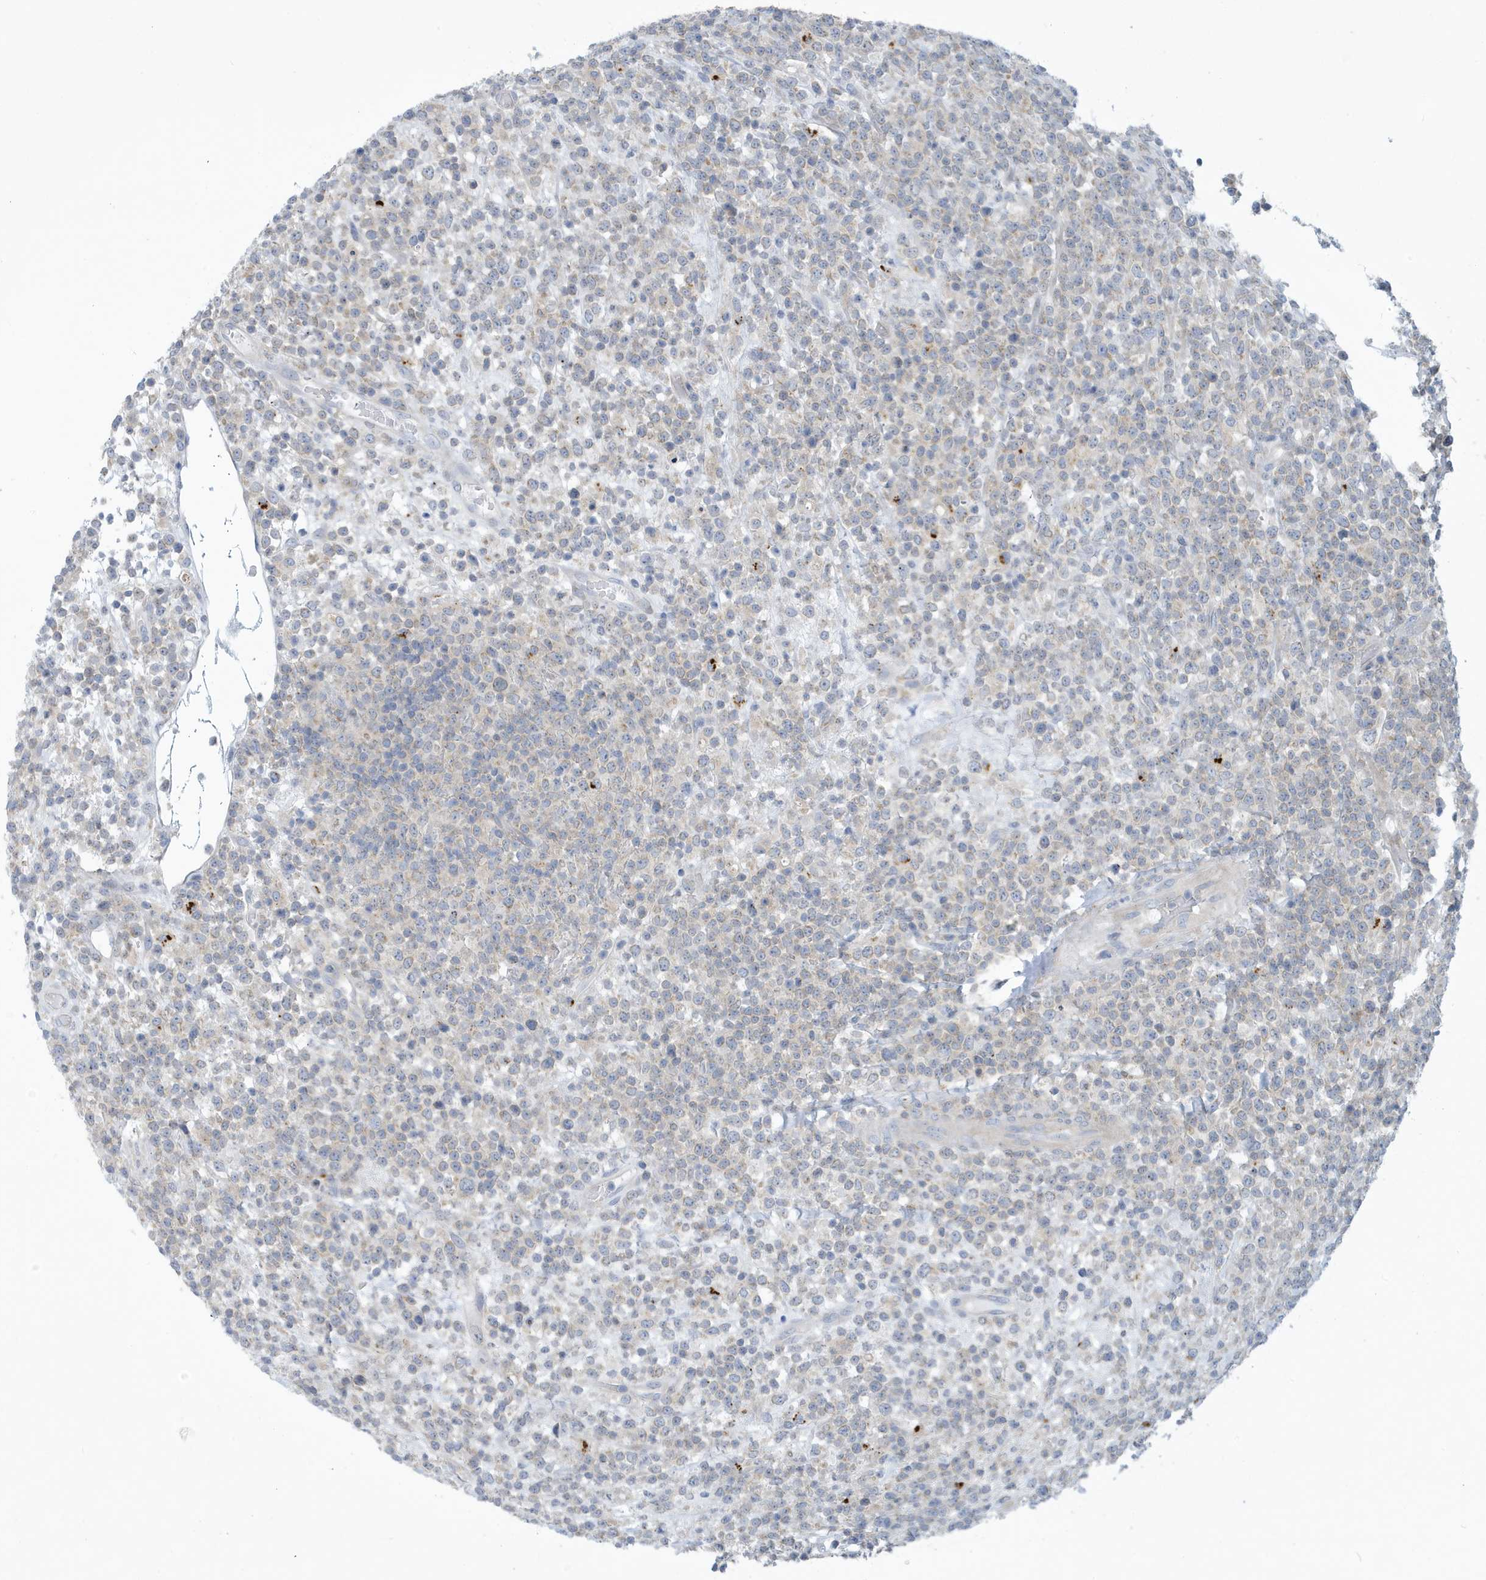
{"staining": {"intensity": "negative", "quantity": "none", "location": "none"}, "tissue": "lymphoma", "cell_type": "Tumor cells", "image_type": "cancer", "snomed": [{"axis": "morphology", "description": "Malignant lymphoma, non-Hodgkin's type, High grade"}, {"axis": "topography", "description": "Colon"}], "caption": "IHC photomicrograph of neoplastic tissue: human lymphoma stained with DAB displays no significant protein positivity in tumor cells. (DAB immunohistochemistry visualized using brightfield microscopy, high magnification).", "gene": "VTA1", "patient": {"sex": "female", "age": 53}}